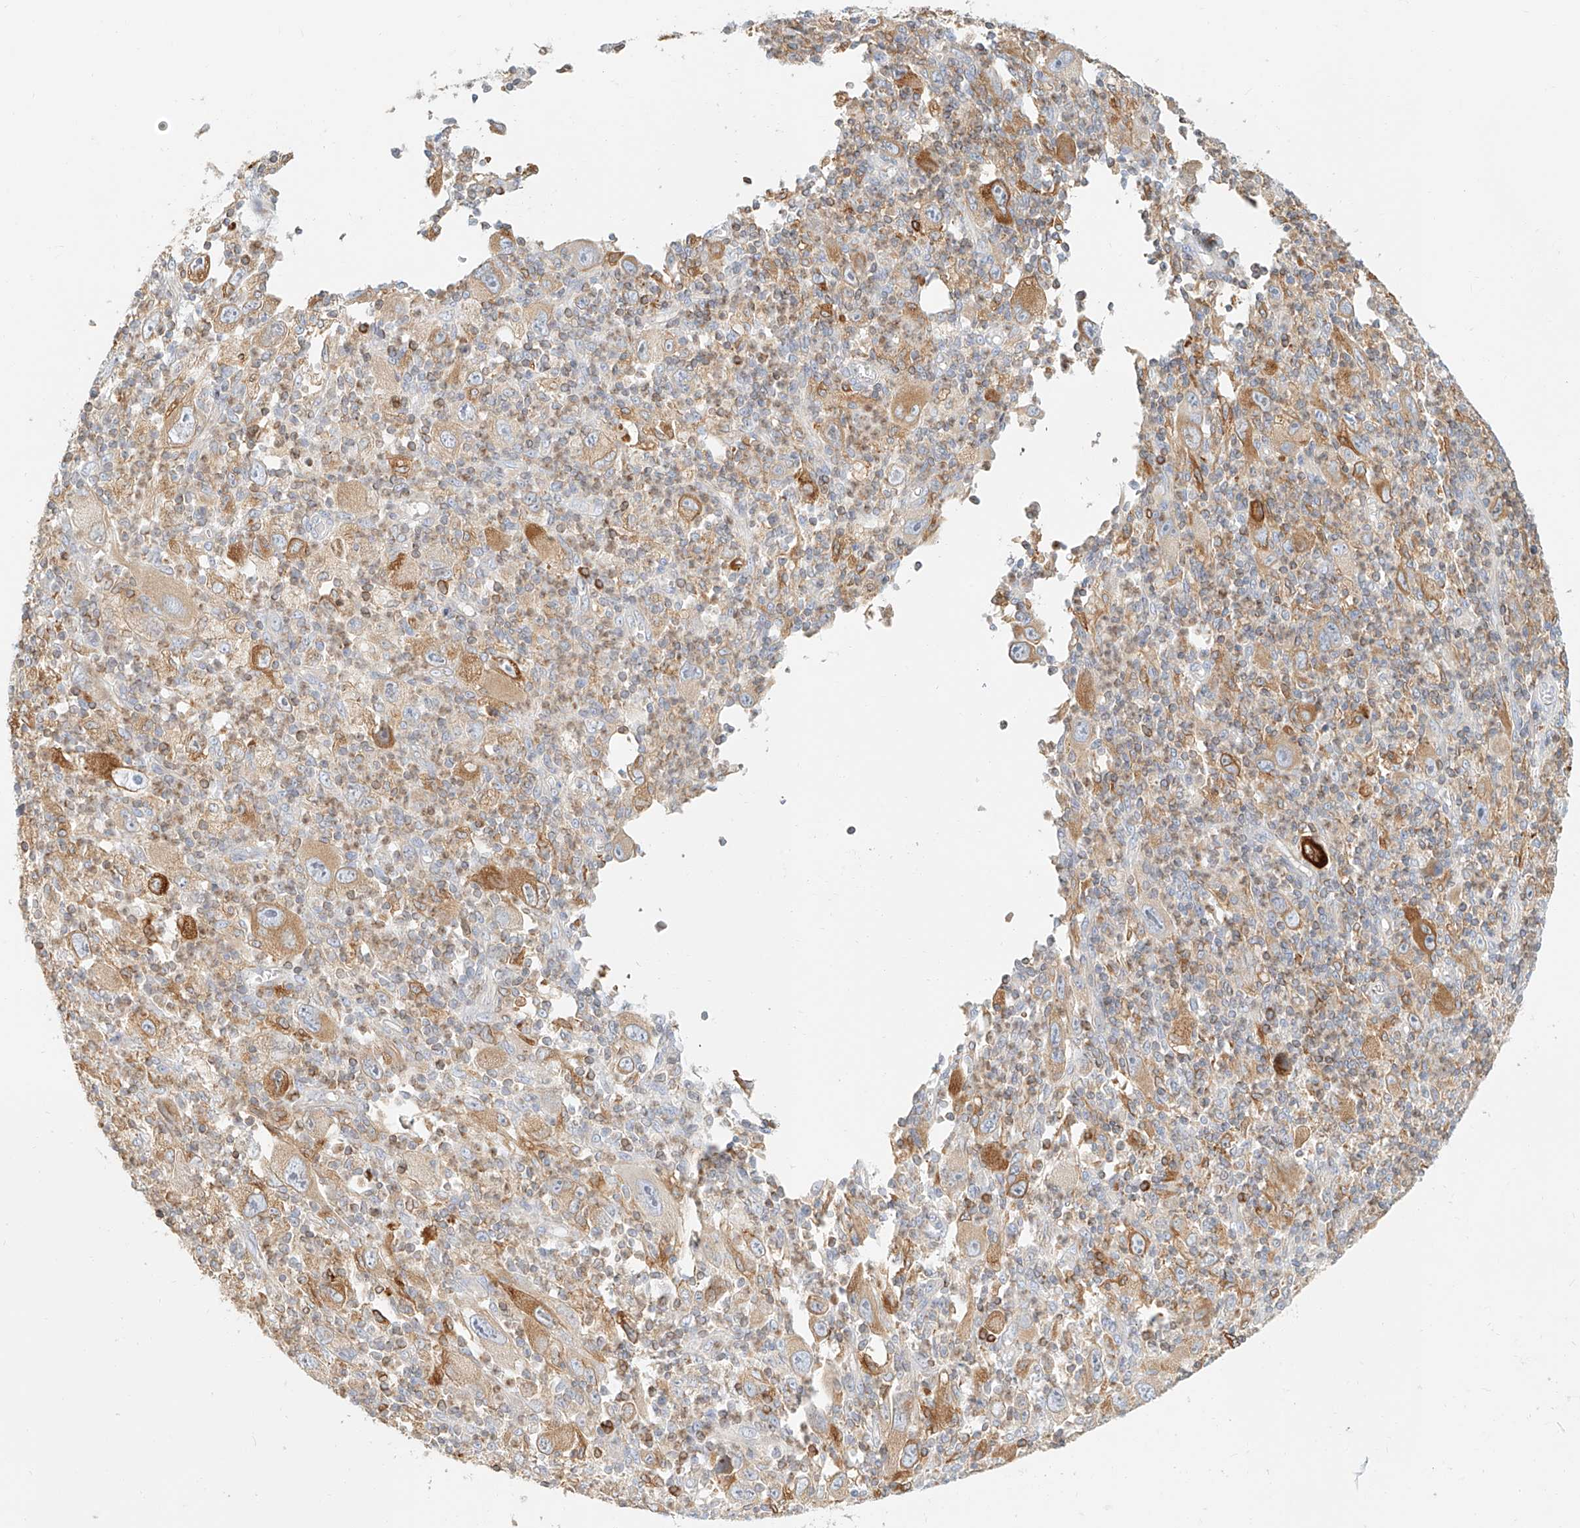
{"staining": {"intensity": "moderate", "quantity": "25%-75%", "location": "cytoplasmic/membranous"}, "tissue": "melanoma", "cell_type": "Tumor cells", "image_type": "cancer", "snomed": [{"axis": "morphology", "description": "Malignant melanoma, Metastatic site"}, {"axis": "topography", "description": "Skin"}], "caption": "High-power microscopy captured an IHC image of melanoma, revealing moderate cytoplasmic/membranous staining in approximately 25%-75% of tumor cells. (IHC, brightfield microscopy, high magnification).", "gene": "DHRS7", "patient": {"sex": "female", "age": 56}}